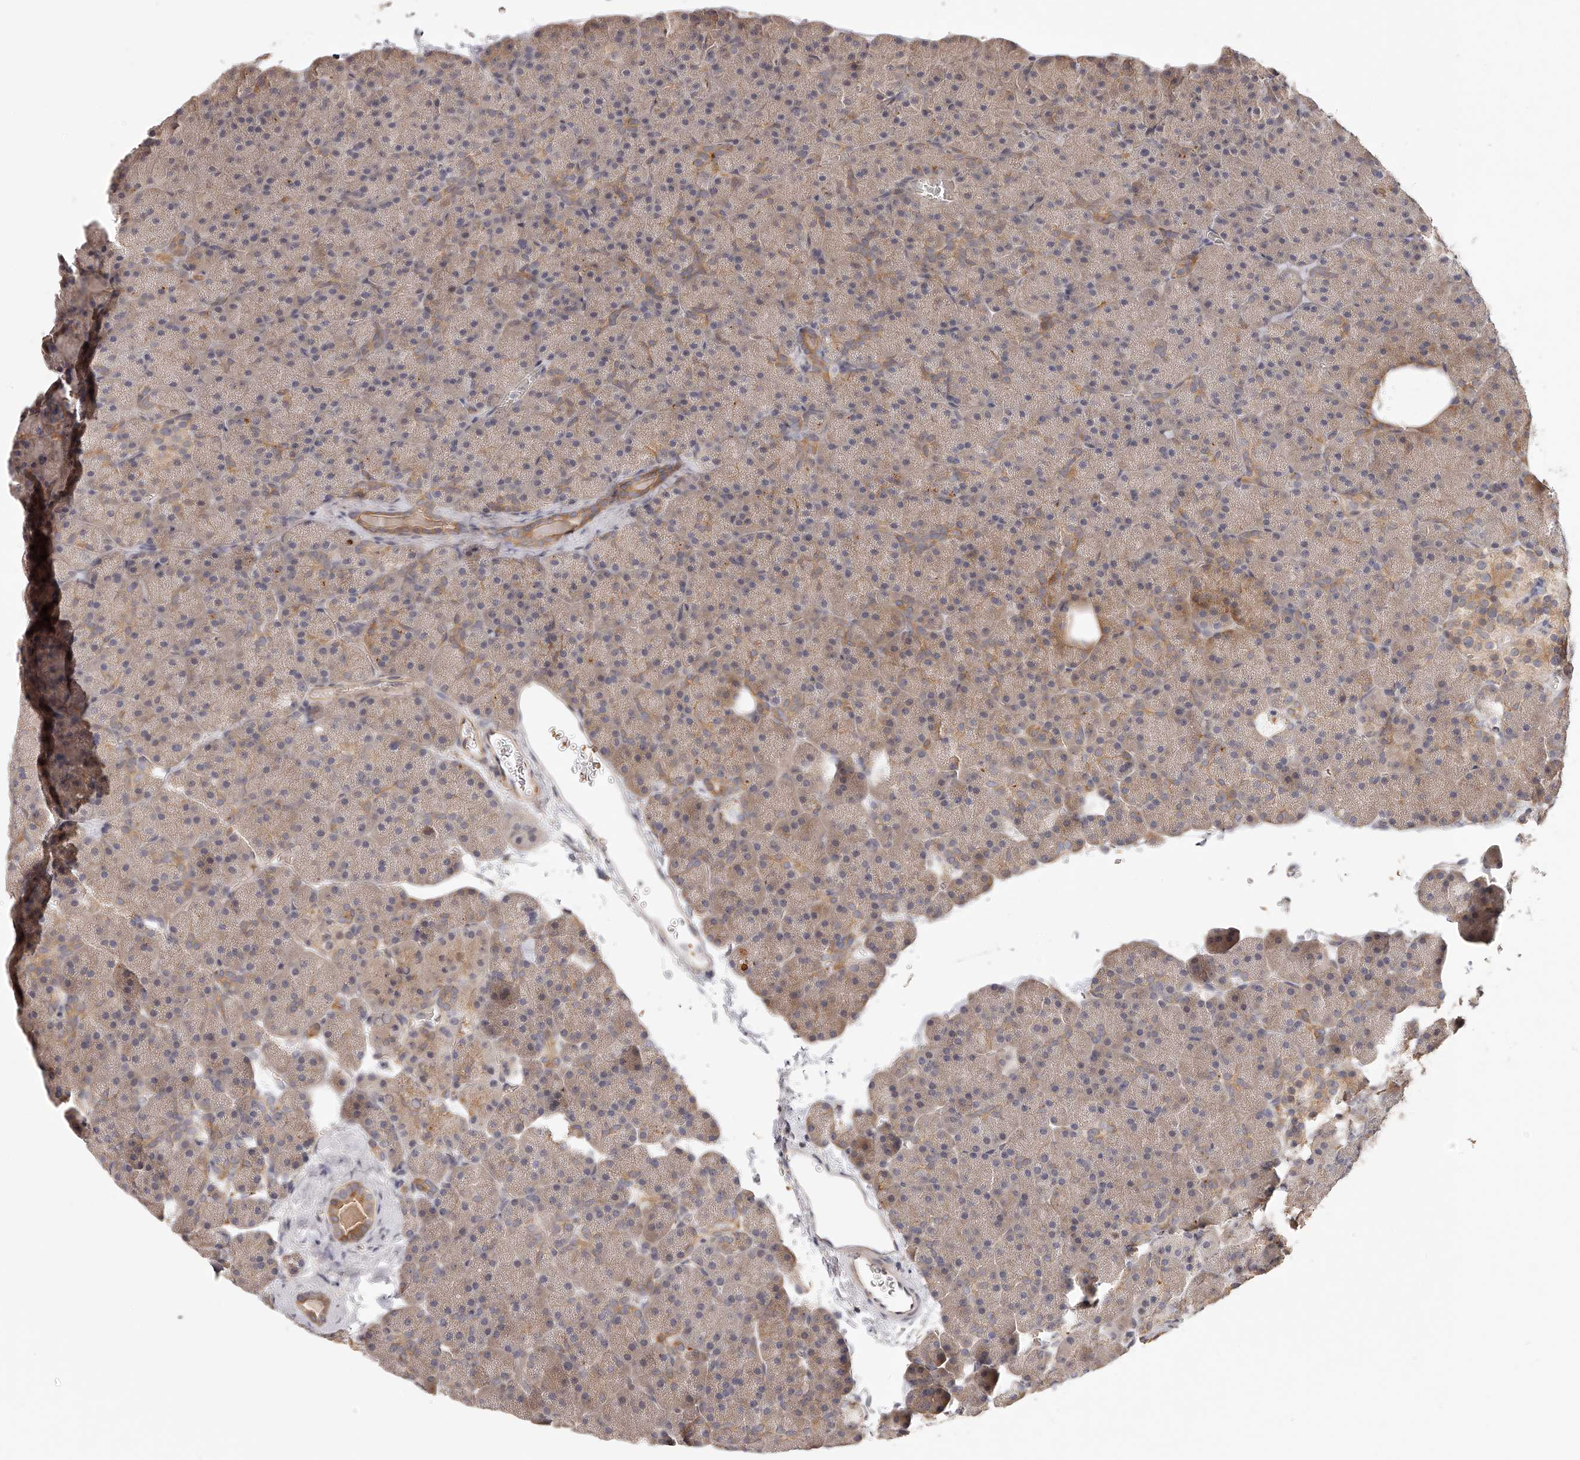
{"staining": {"intensity": "weak", "quantity": ">75%", "location": "cytoplasmic/membranous"}, "tissue": "pancreas", "cell_type": "Exocrine glandular cells", "image_type": "normal", "snomed": [{"axis": "morphology", "description": "Normal tissue, NOS"}, {"axis": "morphology", "description": "Carcinoid, malignant, NOS"}, {"axis": "topography", "description": "Pancreas"}], "caption": "This histopathology image shows unremarkable pancreas stained with immunohistochemistry (IHC) to label a protein in brown. The cytoplasmic/membranous of exocrine glandular cells show weak positivity for the protein. Nuclei are counter-stained blue.", "gene": "ZNF582", "patient": {"sex": "female", "age": 35}}